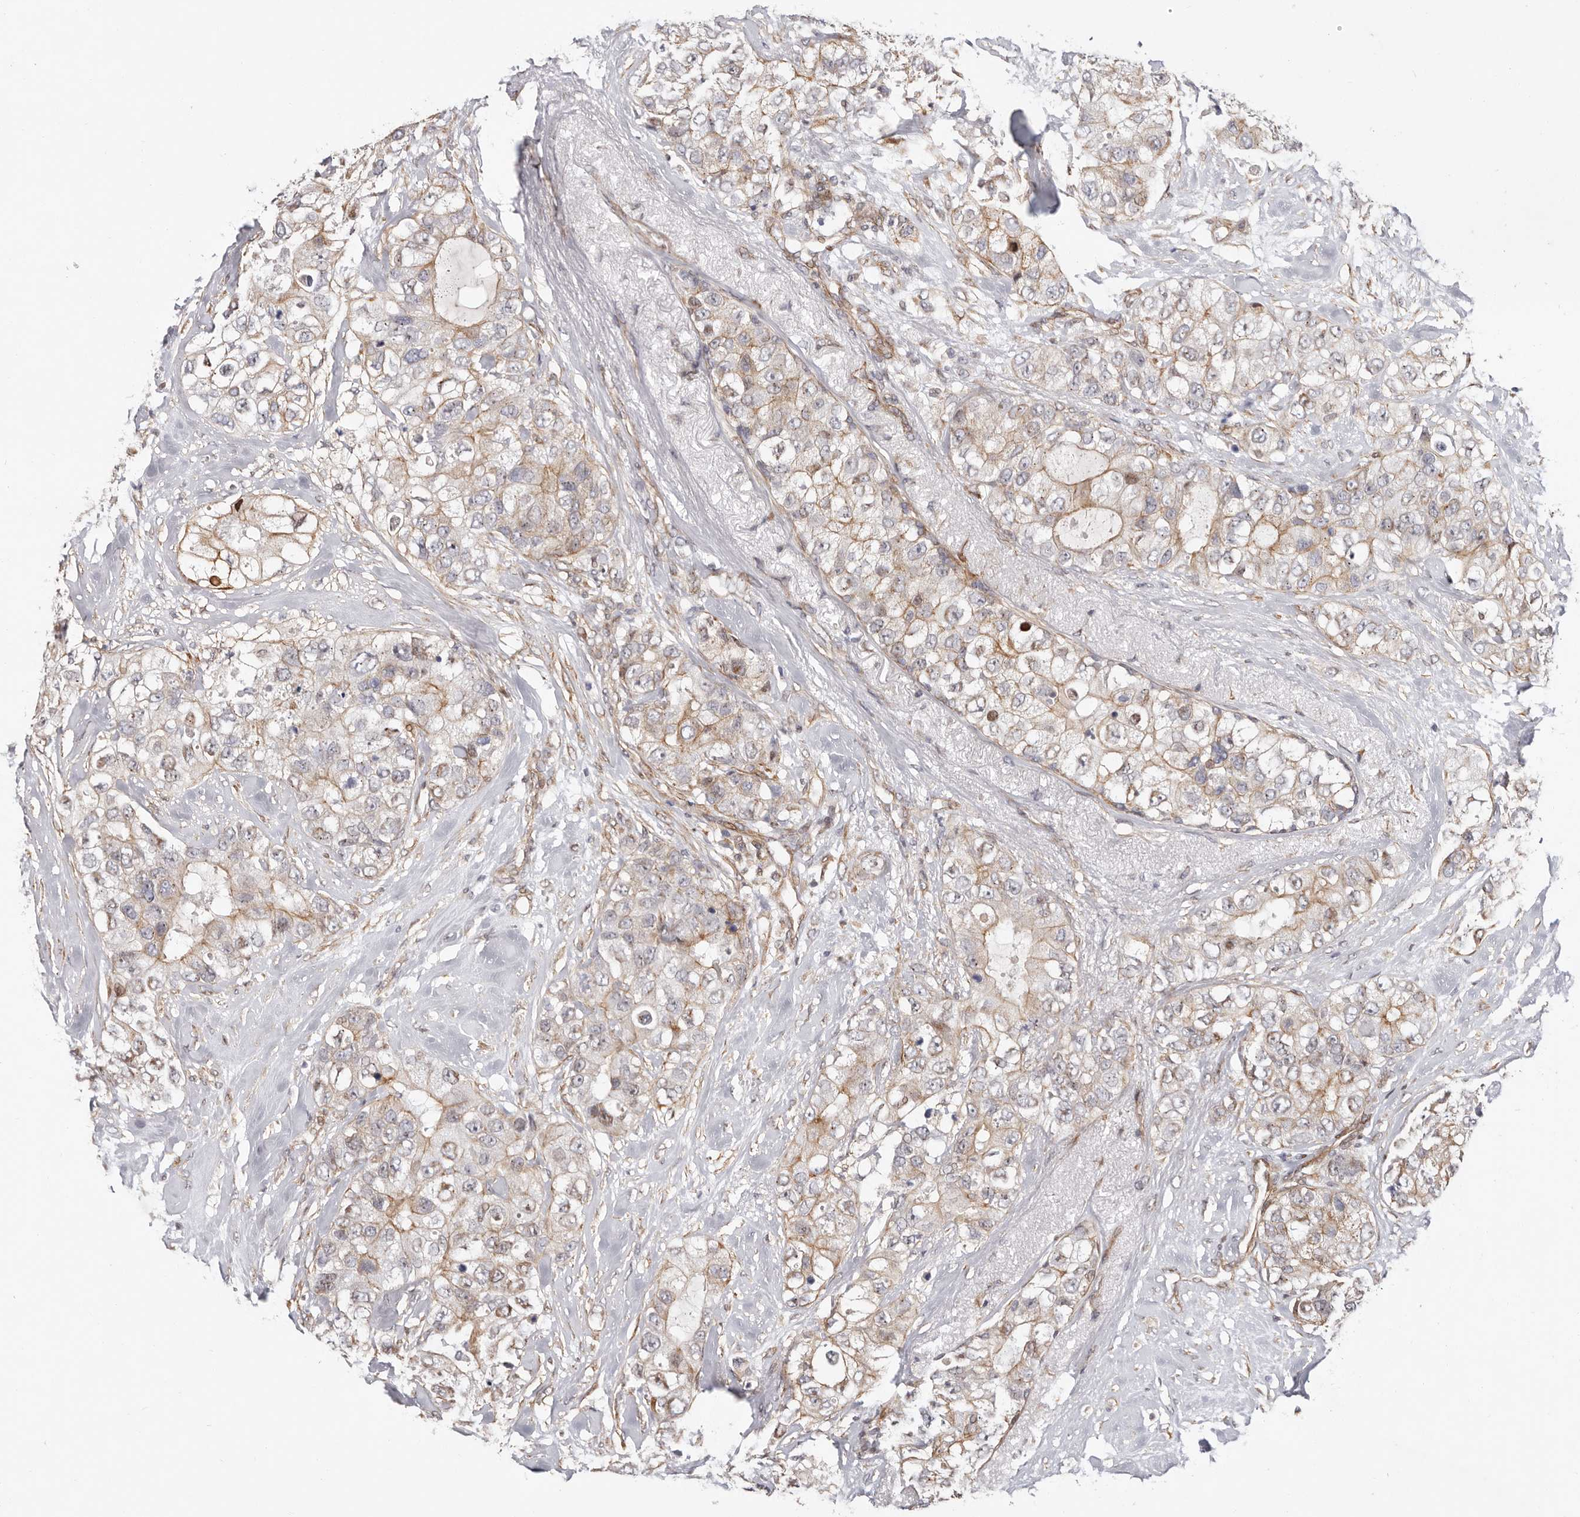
{"staining": {"intensity": "weak", "quantity": ">75%", "location": "cytoplasmic/membranous,nuclear"}, "tissue": "breast cancer", "cell_type": "Tumor cells", "image_type": "cancer", "snomed": [{"axis": "morphology", "description": "Duct carcinoma"}, {"axis": "topography", "description": "Breast"}], "caption": "Immunohistochemistry image of neoplastic tissue: breast cancer (invasive ductal carcinoma) stained using immunohistochemistry displays low levels of weak protein expression localized specifically in the cytoplasmic/membranous and nuclear of tumor cells, appearing as a cytoplasmic/membranous and nuclear brown color.", "gene": "EPHX3", "patient": {"sex": "female", "age": 62}}